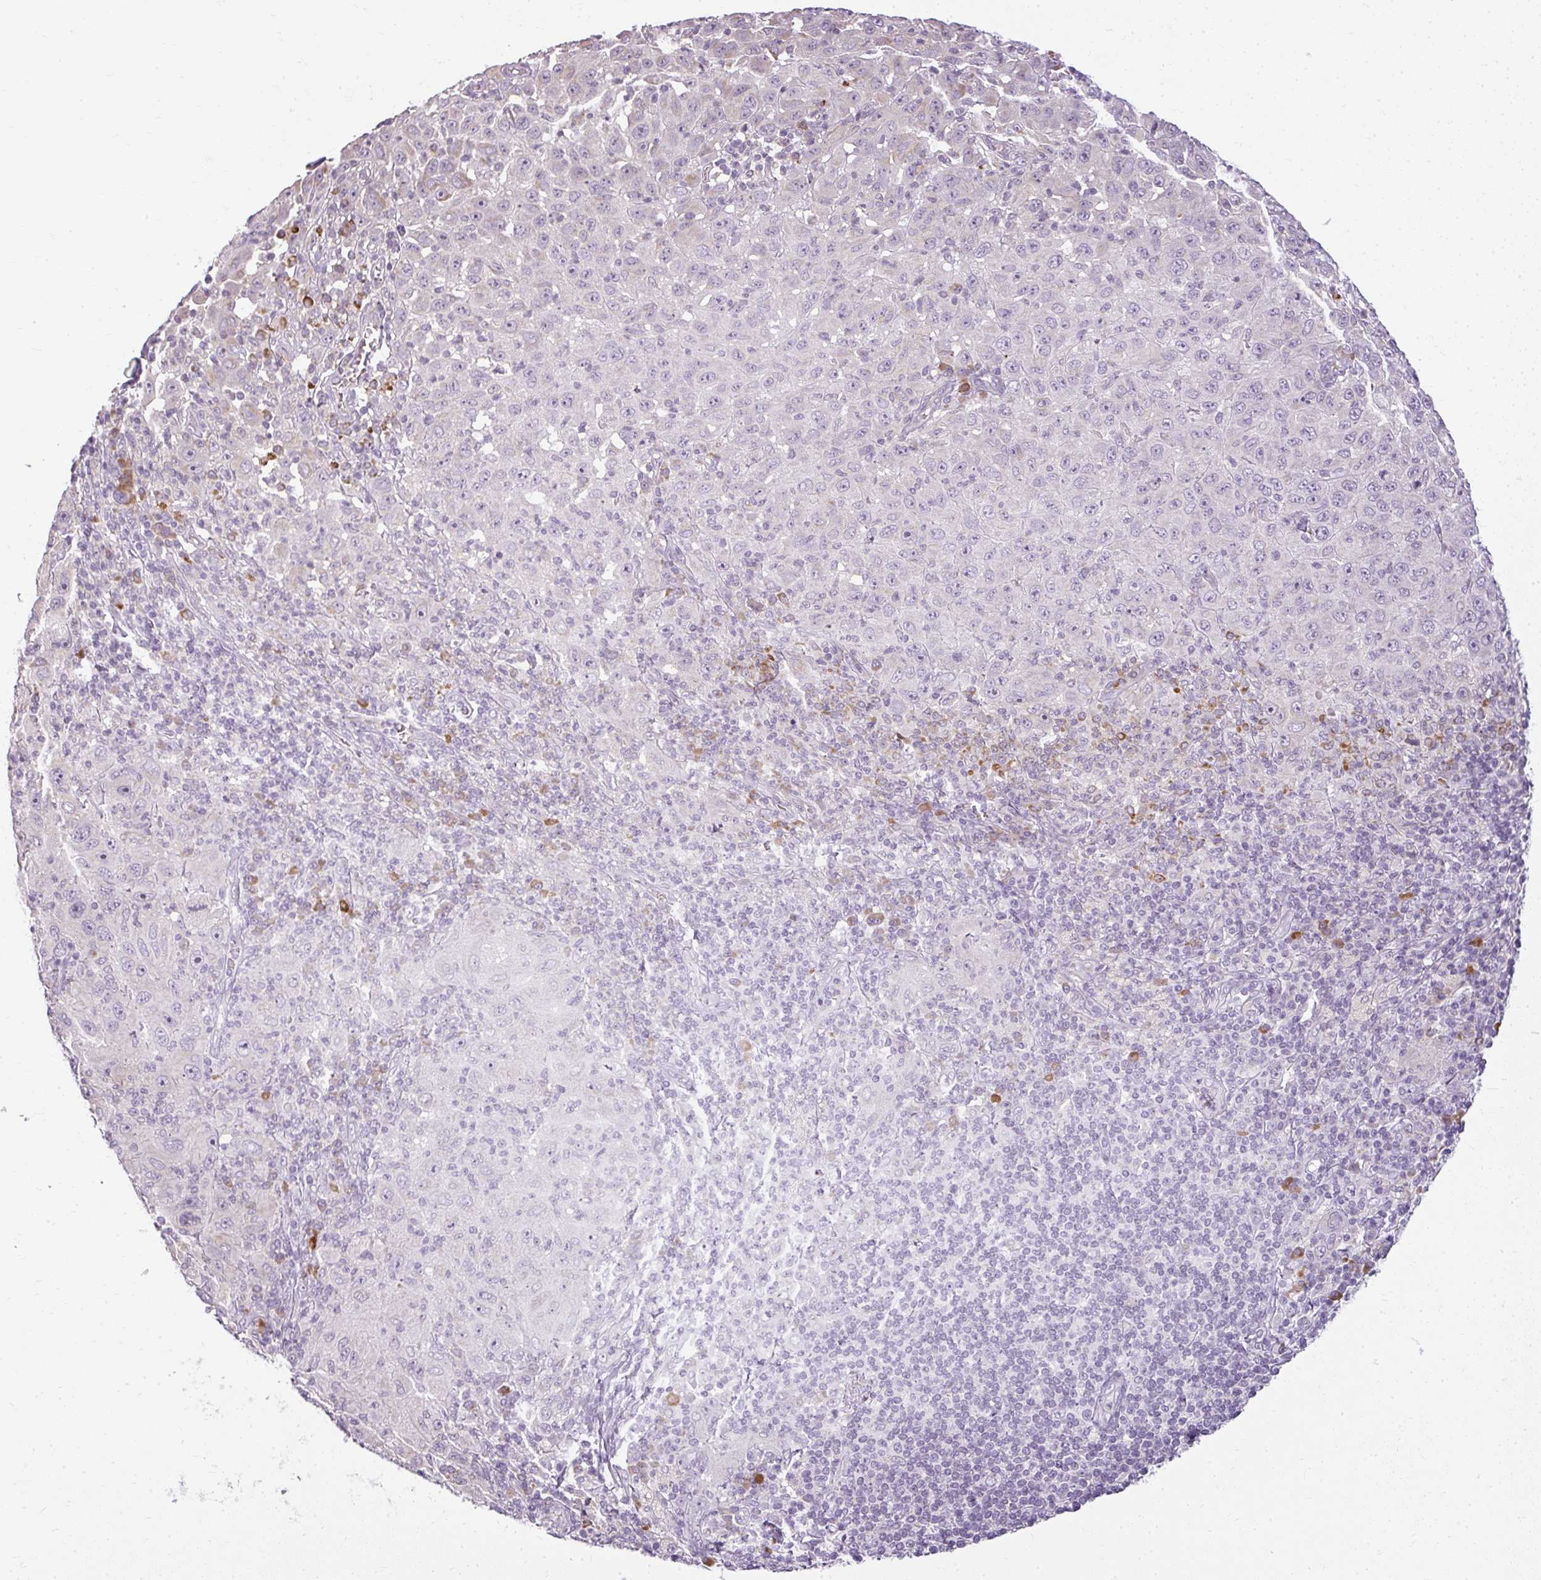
{"staining": {"intensity": "negative", "quantity": "none", "location": "none"}, "tissue": "melanoma", "cell_type": "Tumor cells", "image_type": "cancer", "snomed": [{"axis": "morphology", "description": "Malignant melanoma, NOS"}, {"axis": "topography", "description": "Skin"}], "caption": "This is an immunohistochemistry (IHC) histopathology image of human melanoma. There is no staining in tumor cells.", "gene": "ZFYVE26", "patient": {"sex": "female", "age": 91}}